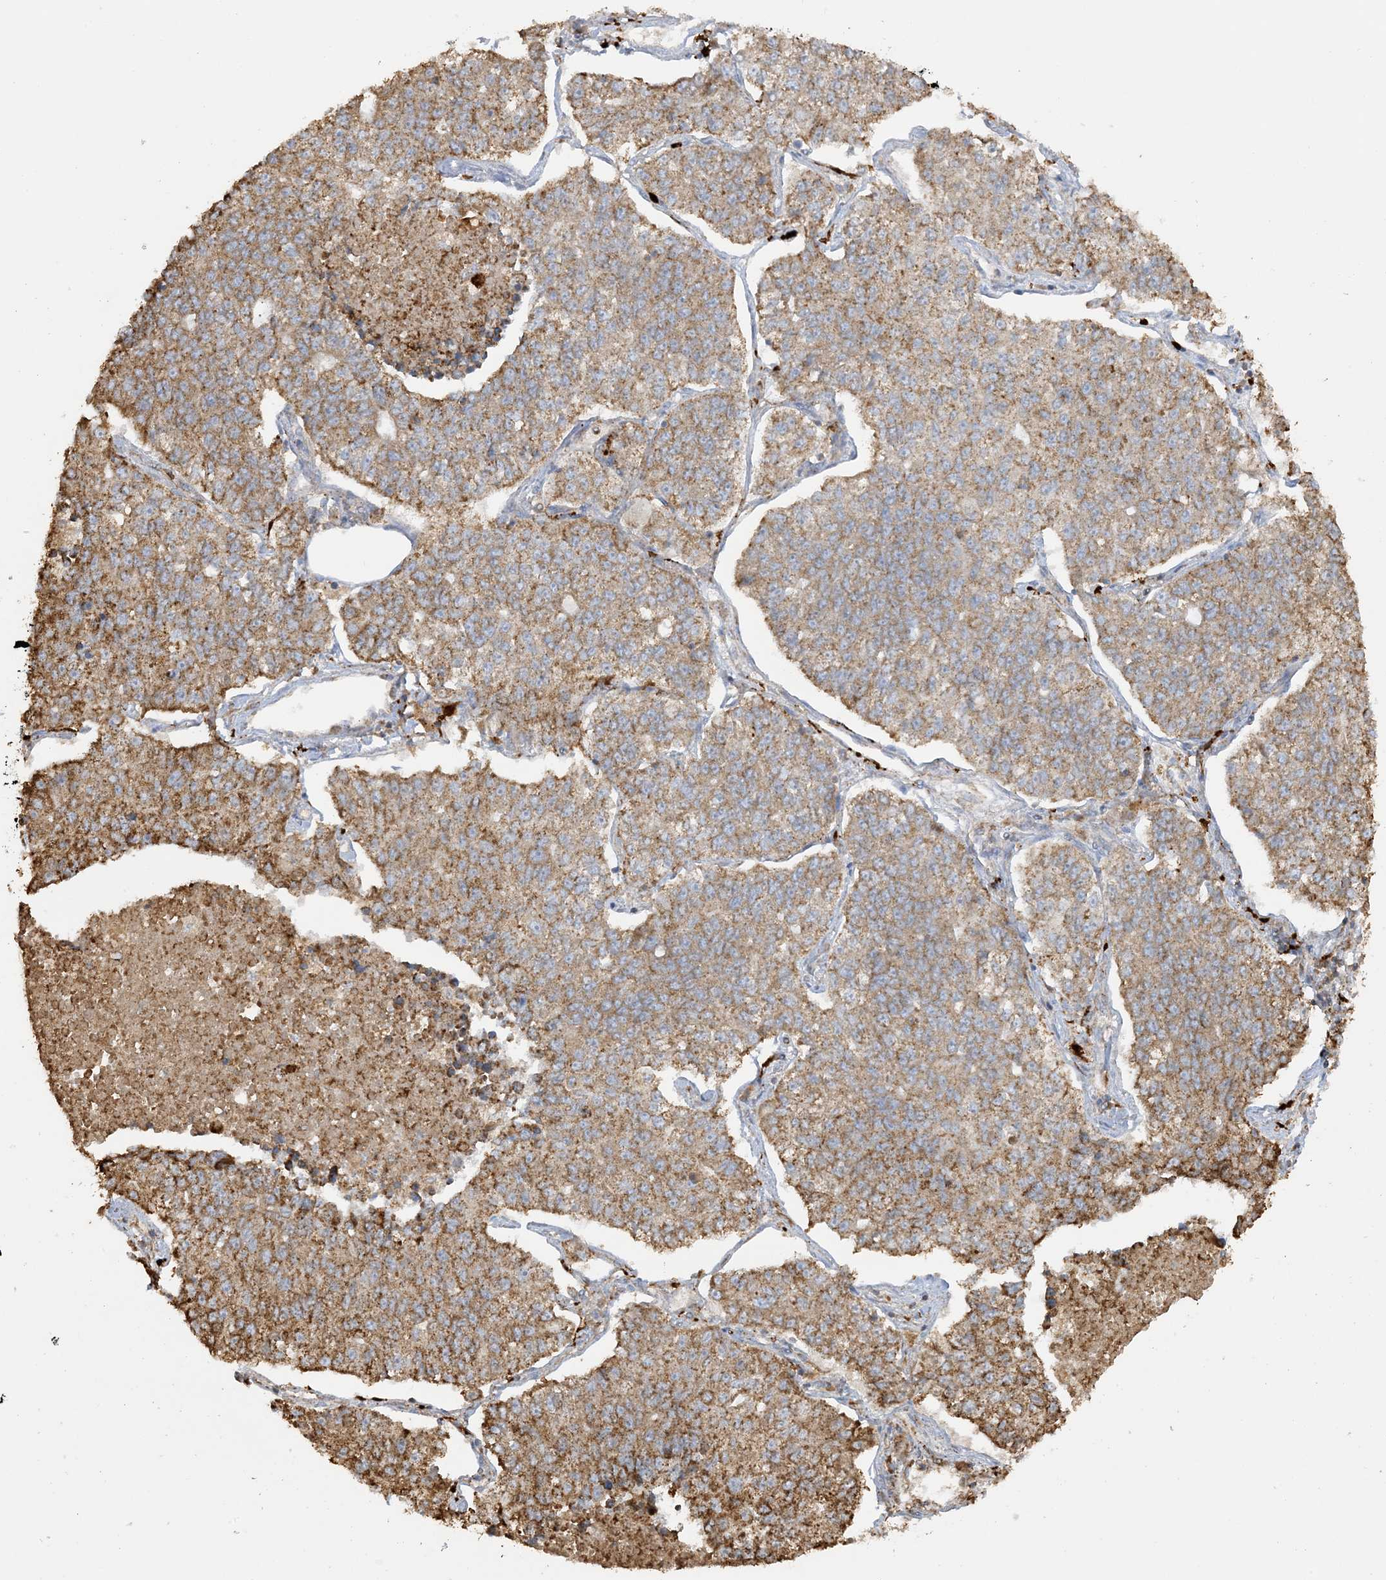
{"staining": {"intensity": "moderate", "quantity": ">75%", "location": "cytoplasmic/membranous"}, "tissue": "lung cancer", "cell_type": "Tumor cells", "image_type": "cancer", "snomed": [{"axis": "morphology", "description": "Adenocarcinoma, NOS"}, {"axis": "topography", "description": "Lung"}], "caption": "IHC photomicrograph of adenocarcinoma (lung) stained for a protein (brown), which displays medium levels of moderate cytoplasmic/membranous expression in approximately >75% of tumor cells.", "gene": "AGA", "patient": {"sex": "male", "age": 49}}